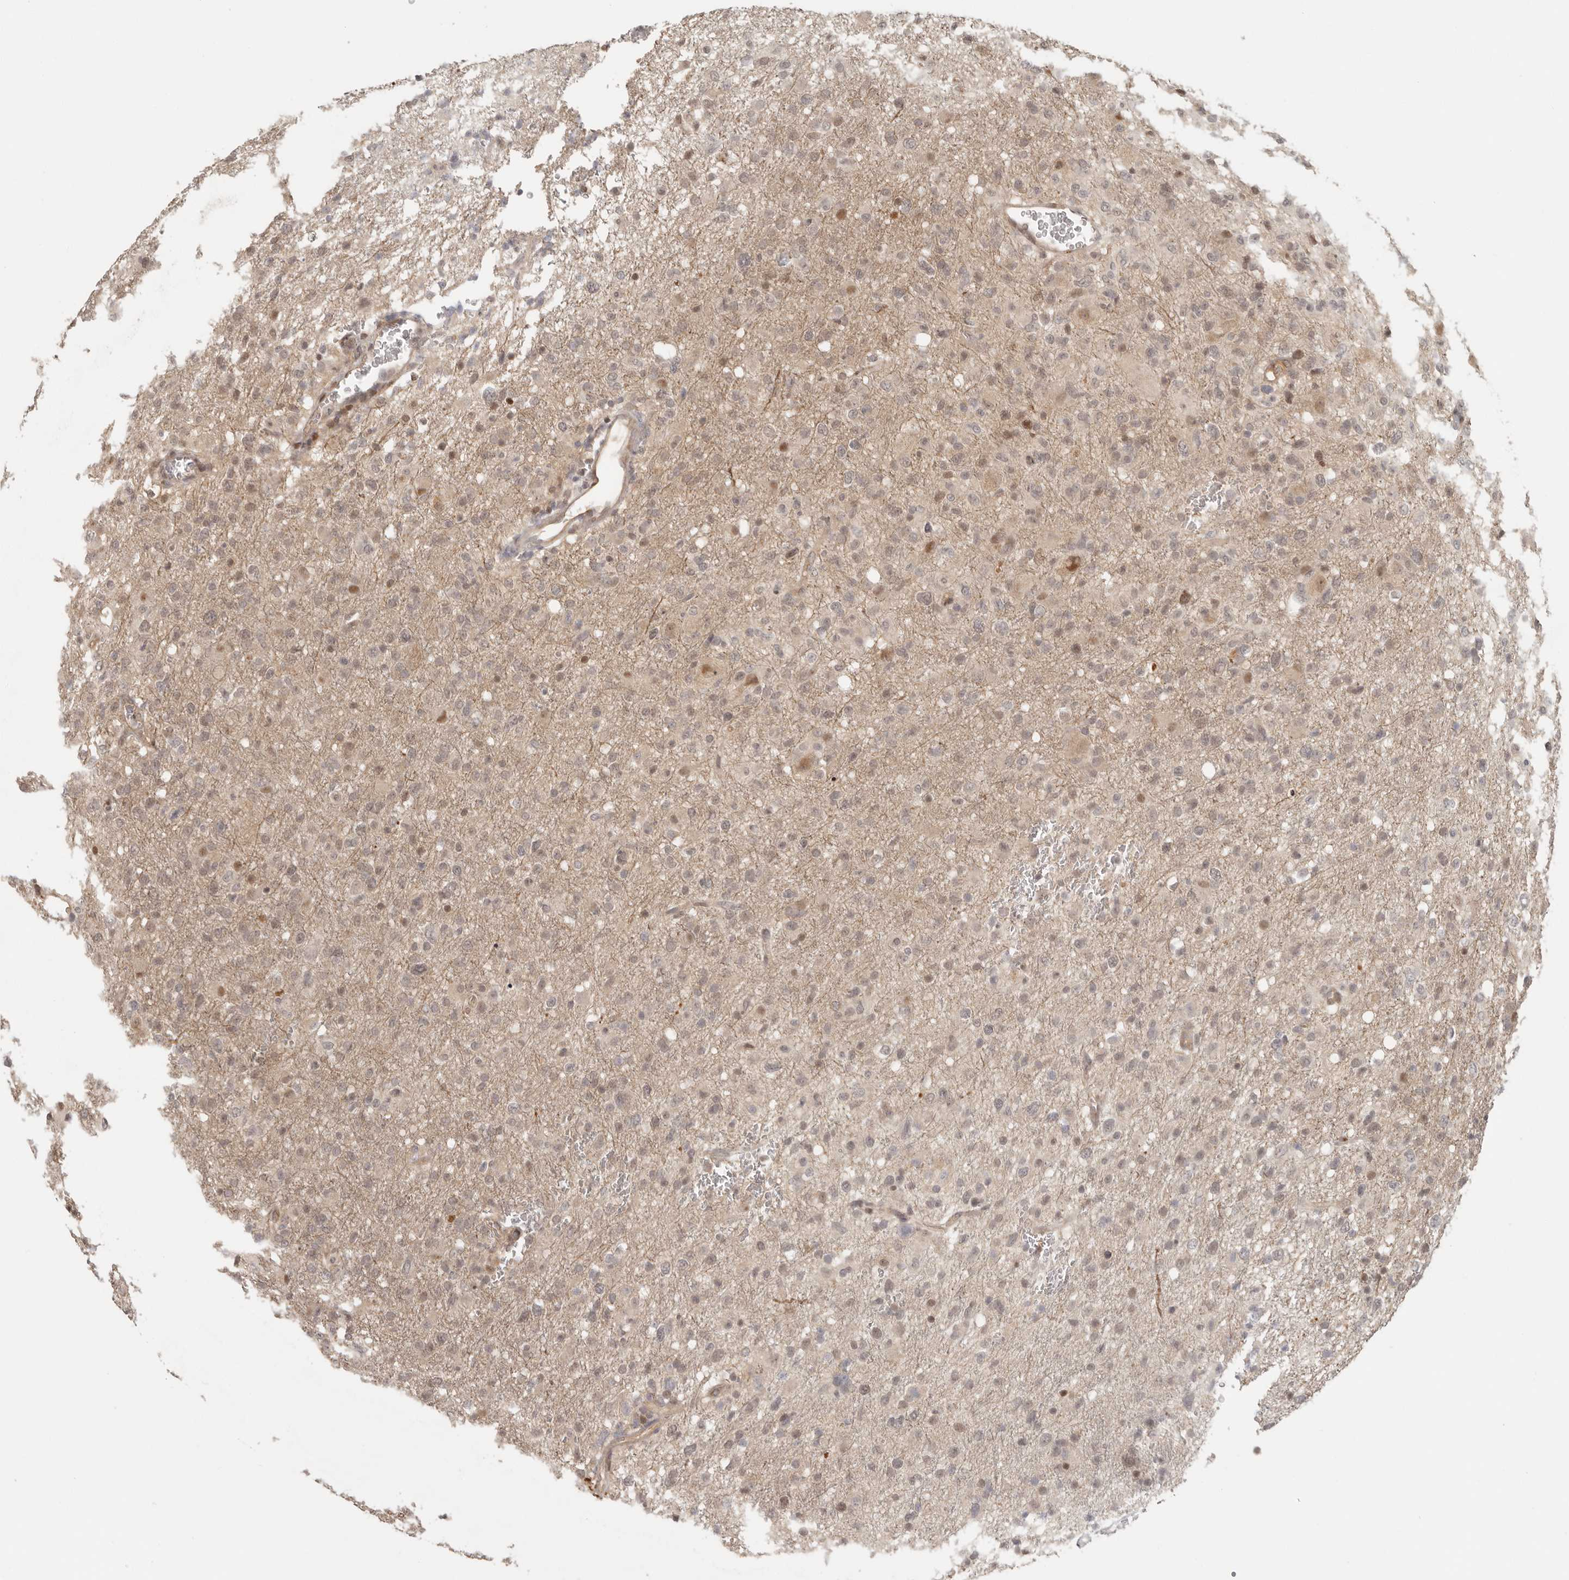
{"staining": {"intensity": "negative", "quantity": "none", "location": "none"}, "tissue": "glioma", "cell_type": "Tumor cells", "image_type": "cancer", "snomed": [{"axis": "morphology", "description": "Glioma, malignant, High grade"}, {"axis": "topography", "description": "Brain"}], "caption": "Histopathology image shows no significant protein expression in tumor cells of glioma. (Stains: DAB immunohistochemistry with hematoxylin counter stain, Microscopy: brightfield microscopy at high magnification).", "gene": "PSMA5", "patient": {"sex": "female", "age": 57}}